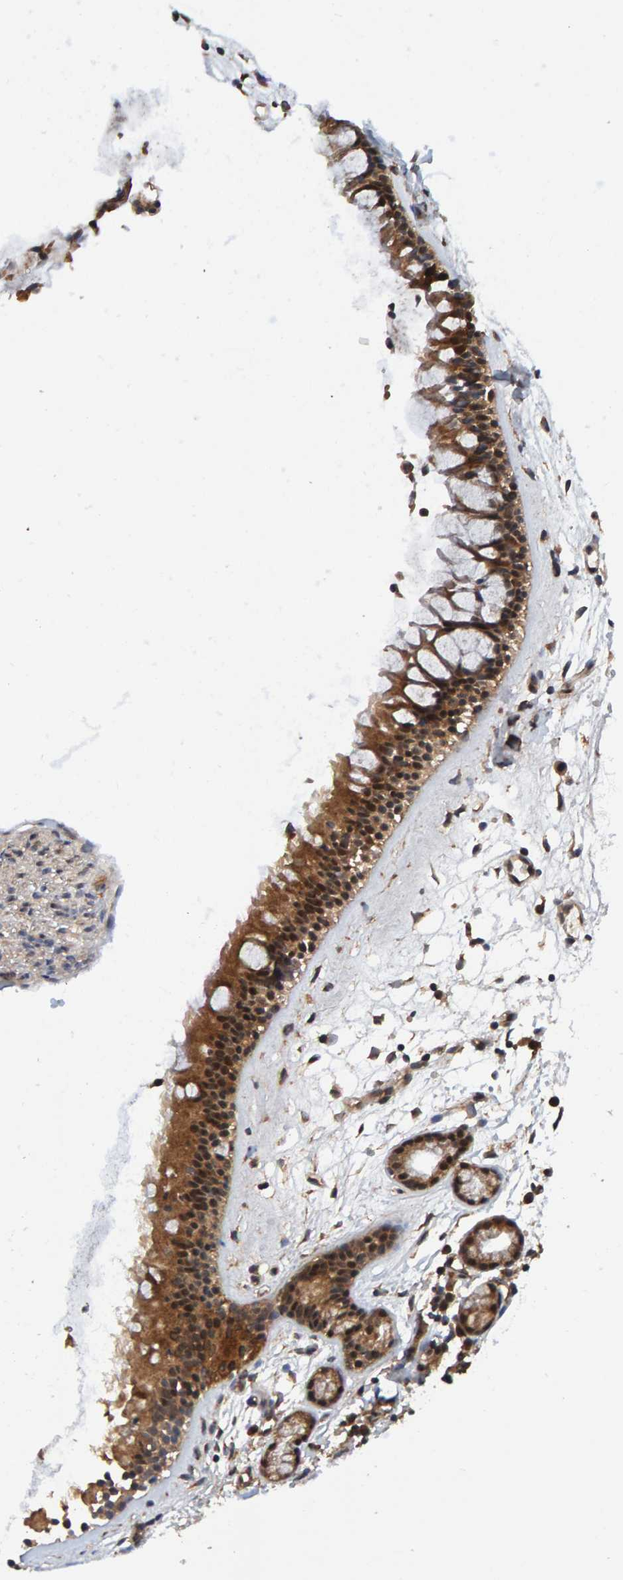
{"staining": {"intensity": "strong", "quantity": ">75%", "location": "cytoplasmic/membranous"}, "tissue": "nasopharynx", "cell_type": "Respiratory epithelial cells", "image_type": "normal", "snomed": [{"axis": "morphology", "description": "Normal tissue, NOS"}, {"axis": "topography", "description": "Nasopharynx"}], "caption": "Nasopharynx stained with a brown dye displays strong cytoplasmic/membranous positive staining in about >75% of respiratory epithelial cells.", "gene": "SCRN2", "patient": {"sex": "female", "age": 42}}